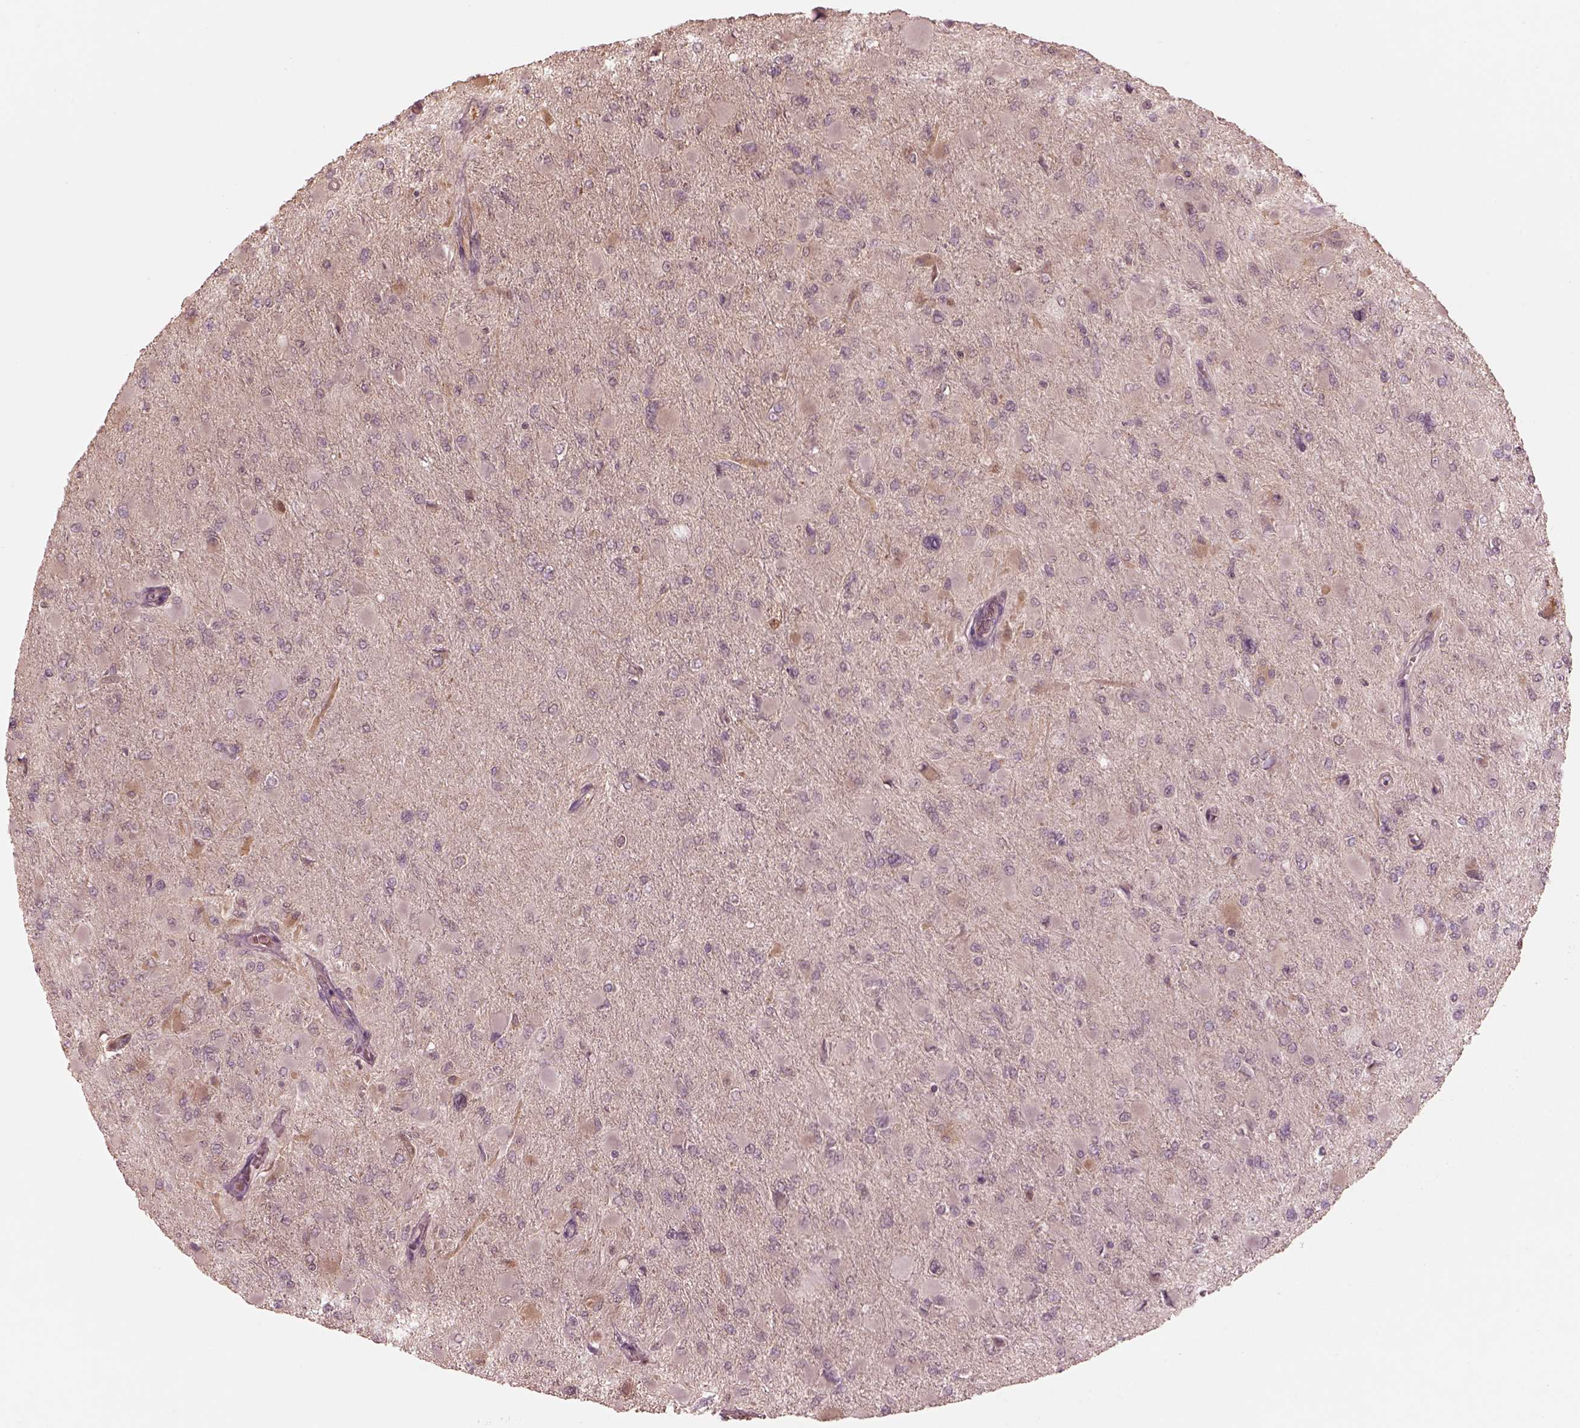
{"staining": {"intensity": "negative", "quantity": "none", "location": "none"}, "tissue": "glioma", "cell_type": "Tumor cells", "image_type": "cancer", "snomed": [{"axis": "morphology", "description": "Glioma, malignant, High grade"}, {"axis": "topography", "description": "Cerebral cortex"}], "caption": "Protein analysis of glioma exhibits no significant positivity in tumor cells.", "gene": "TF", "patient": {"sex": "female", "age": 36}}